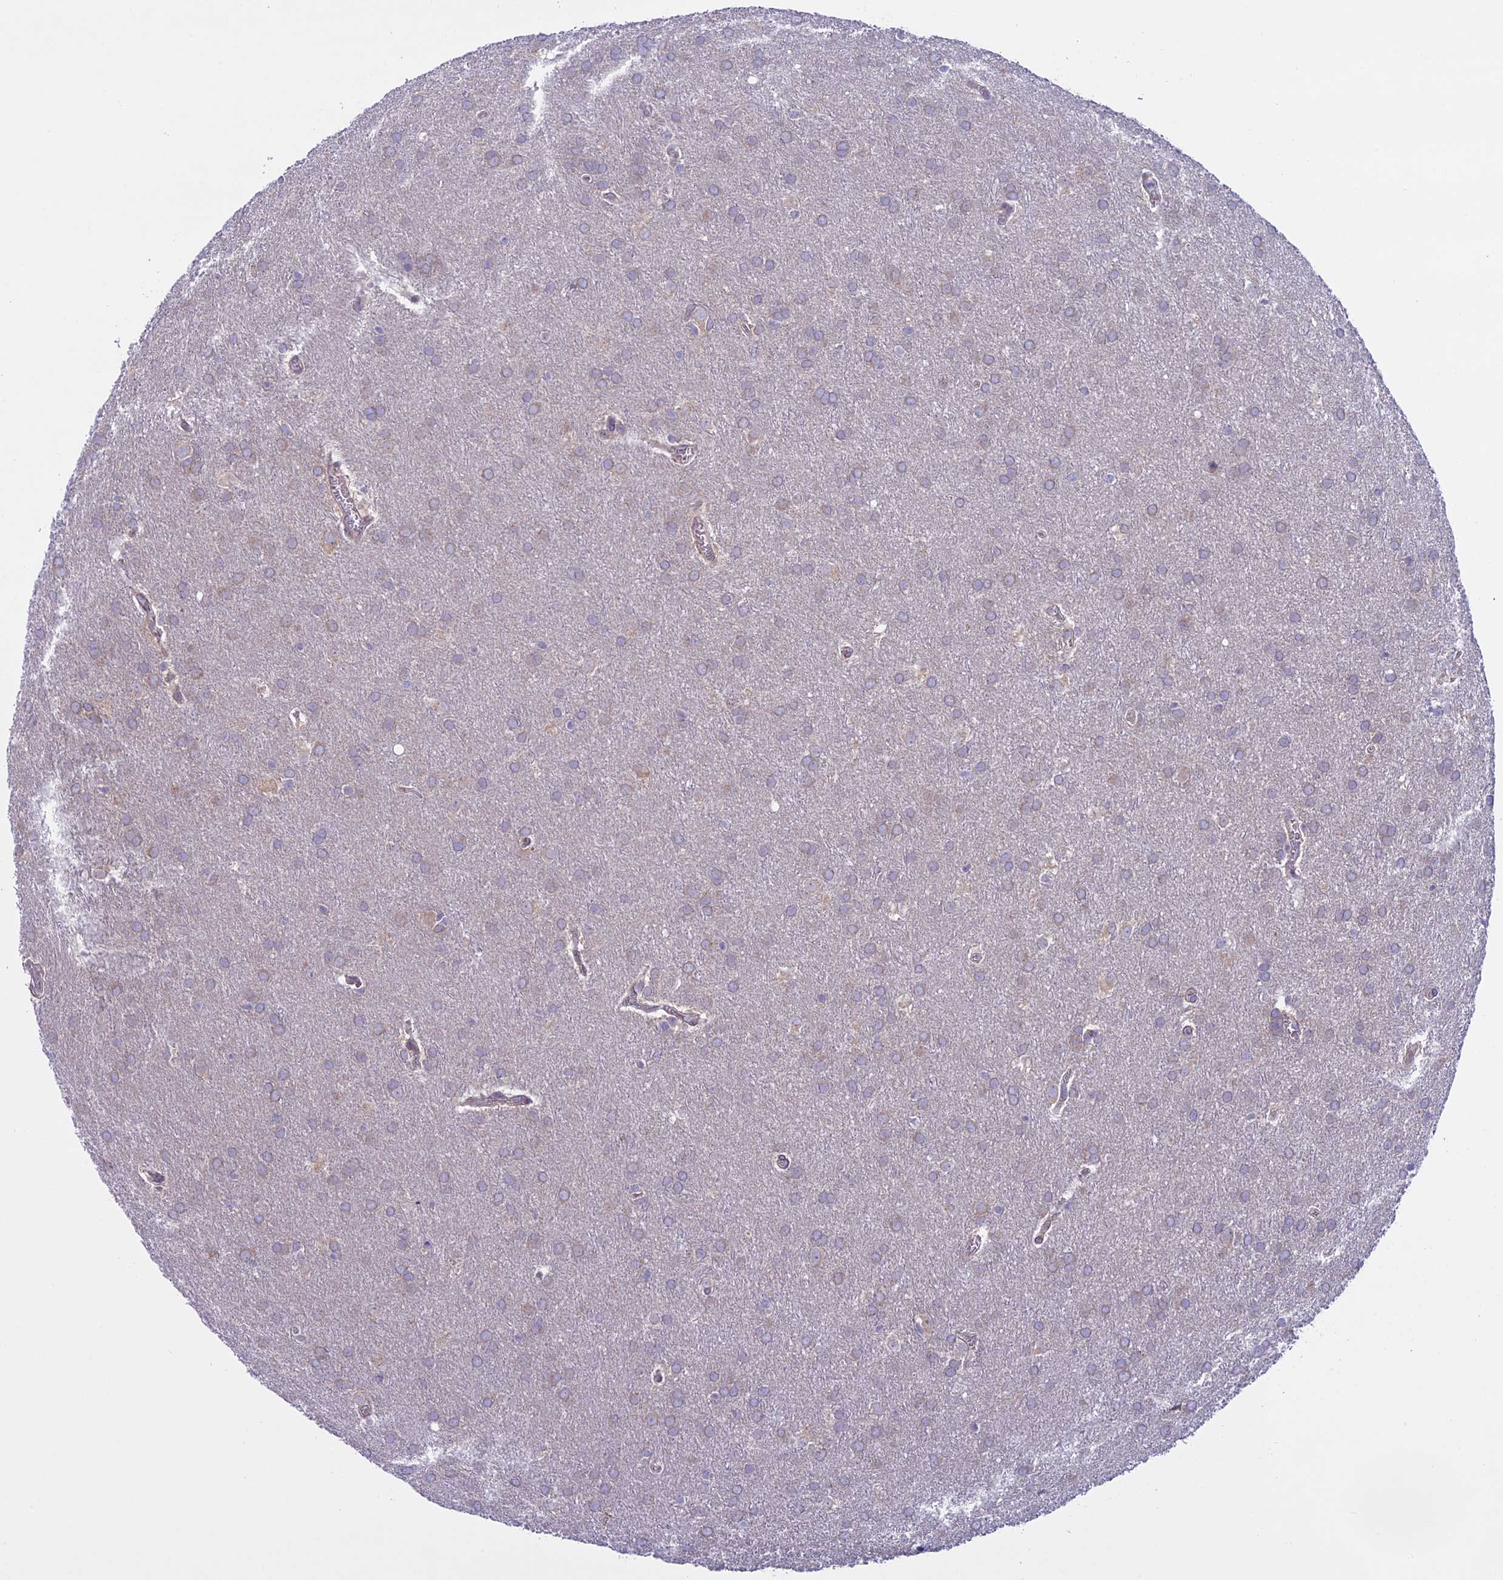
{"staining": {"intensity": "weak", "quantity": "<25%", "location": "cytoplasmic/membranous"}, "tissue": "glioma", "cell_type": "Tumor cells", "image_type": "cancer", "snomed": [{"axis": "morphology", "description": "Glioma, malignant, Low grade"}, {"axis": "topography", "description": "Brain"}], "caption": "Protein analysis of glioma displays no significant expression in tumor cells.", "gene": "DCTN5", "patient": {"sex": "female", "age": 32}}